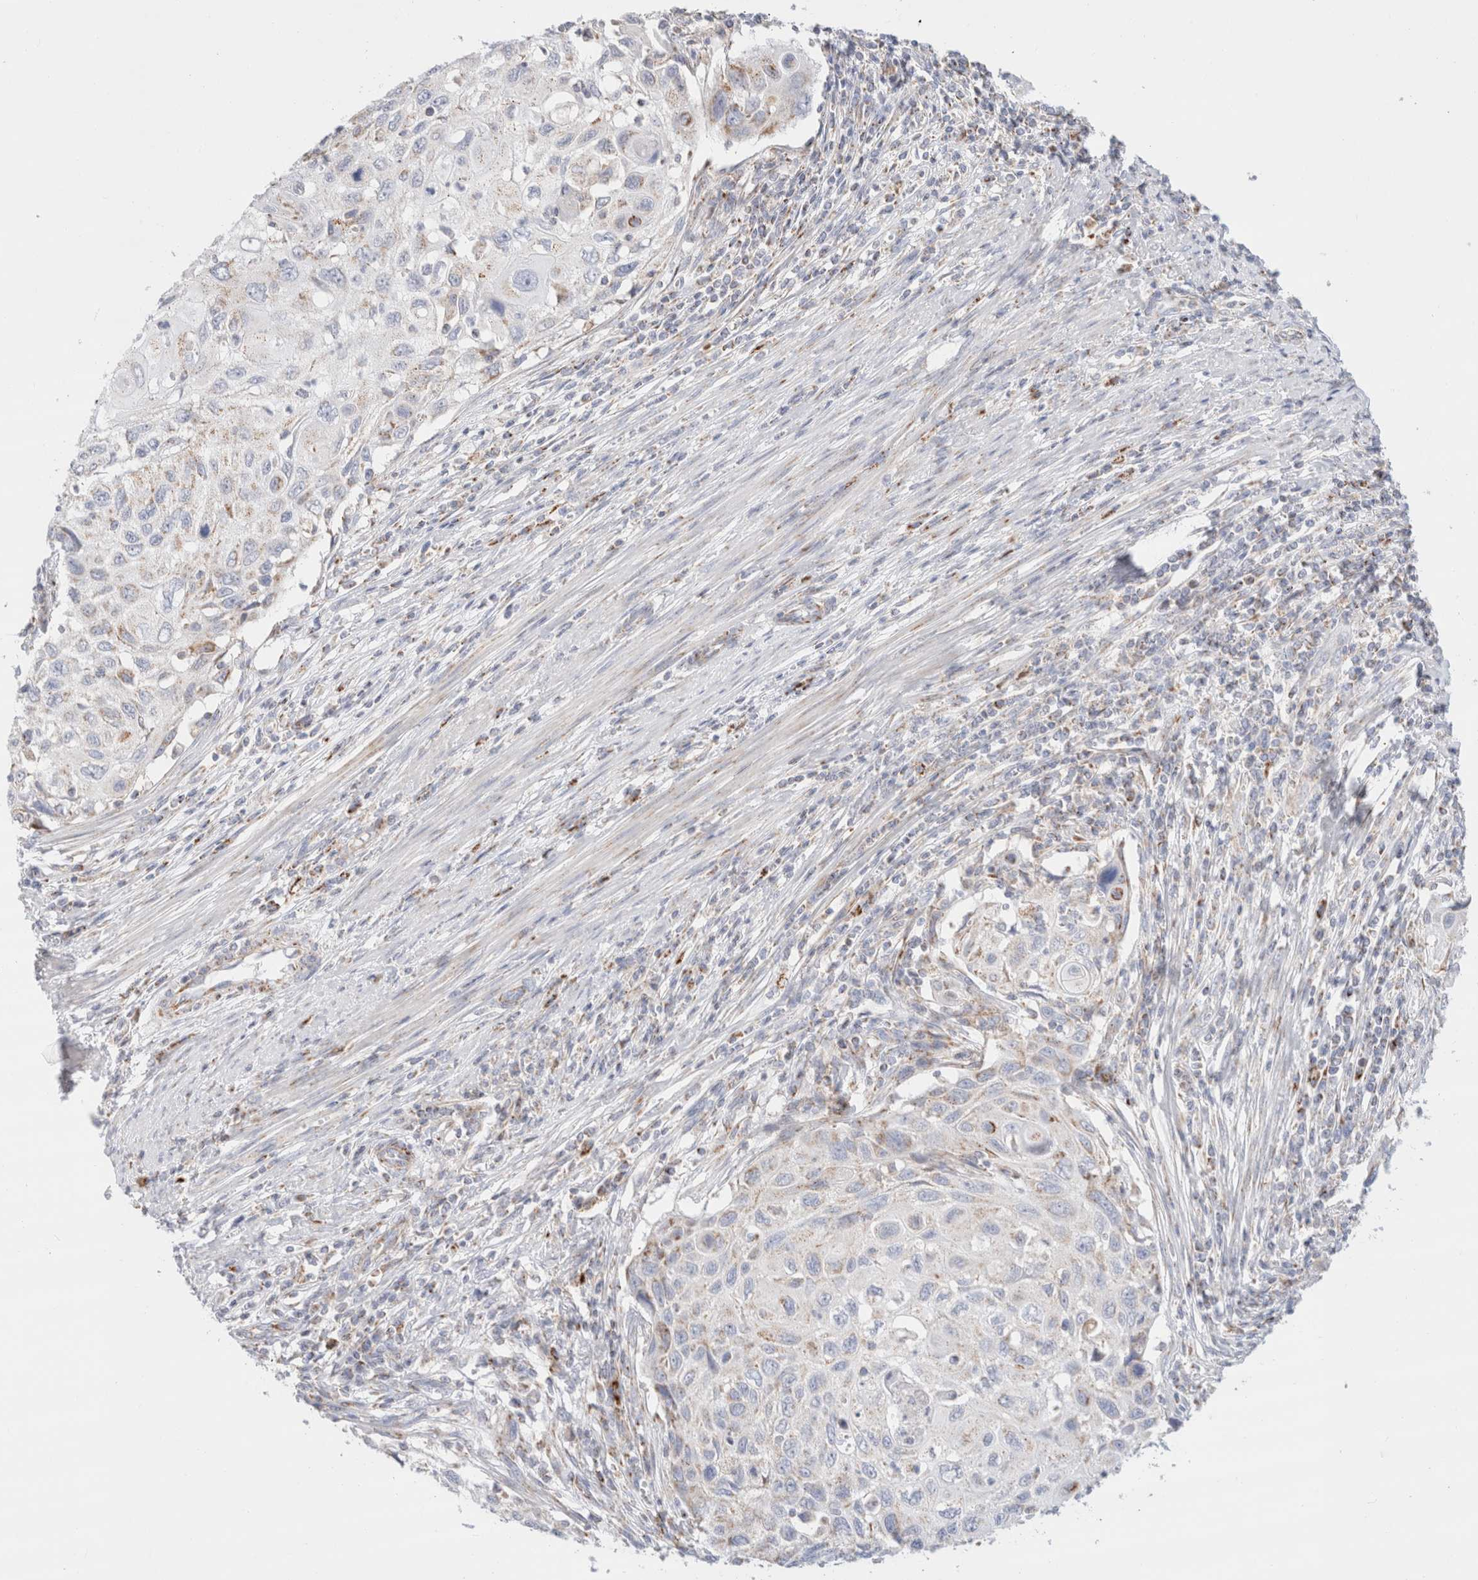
{"staining": {"intensity": "weak", "quantity": "<25%", "location": "cytoplasmic/membranous"}, "tissue": "cervical cancer", "cell_type": "Tumor cells", "image_type": "cancer", "snomed": [{"axis": "morphology", "description": "Squamous cell carcinoma, NOS"}, {"axis": "topography", "description": "Cervix"}], "caption": "Immunohistochemistry (IHC) image of cervical cancer stained for a protein (brown), which reveals no expression in tumor cells. (DAB (3,3'-diaminobenzidine) immunohistochemistry (IHC) visualized using brightfield microscopy, high magnification).", "gene": "ATP6V1C1", "patient": {"sex": "female", "age": 70}}